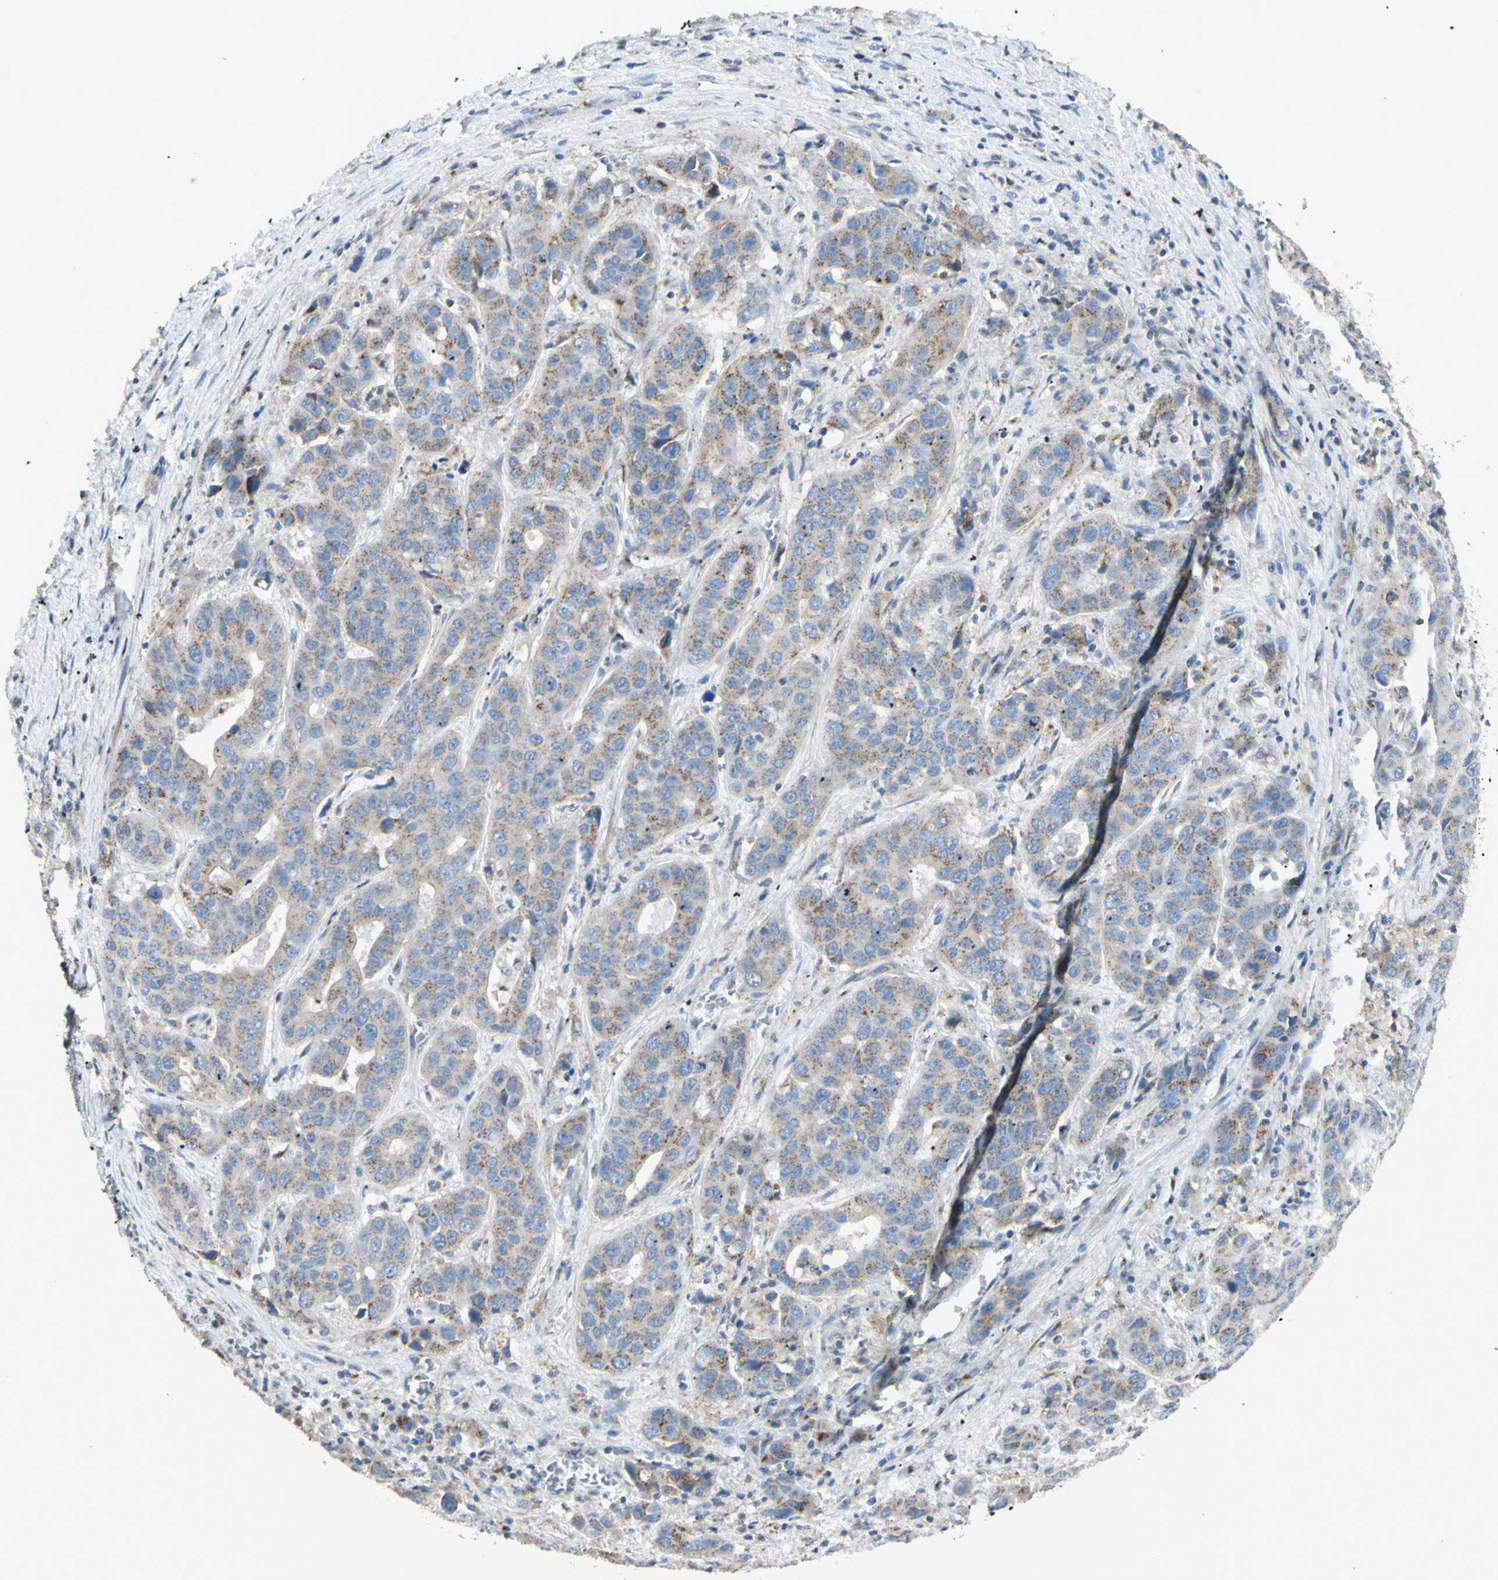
{"staining": {"intensity": "moderate", "quantity": "25%-75%", "location": "cytoplasmic/membranous"}, "tissue": "liver cancer", "cell_type": "Tumor cells", "image_type": "cancer", "snomed": [{"axis": "morphology", "description": "Cholangiocarcinoma"}, {"axis": "topography", "description": "Liver"}], "caption": "This histopathology image shows IHC staining of human liver cancer, with medium moderate cytoplasmic/membranous staining in approximately 25%-75% of tumor cells.", "gene": "B4GALT3", "patient": {"sex": "female", "age": 52}}